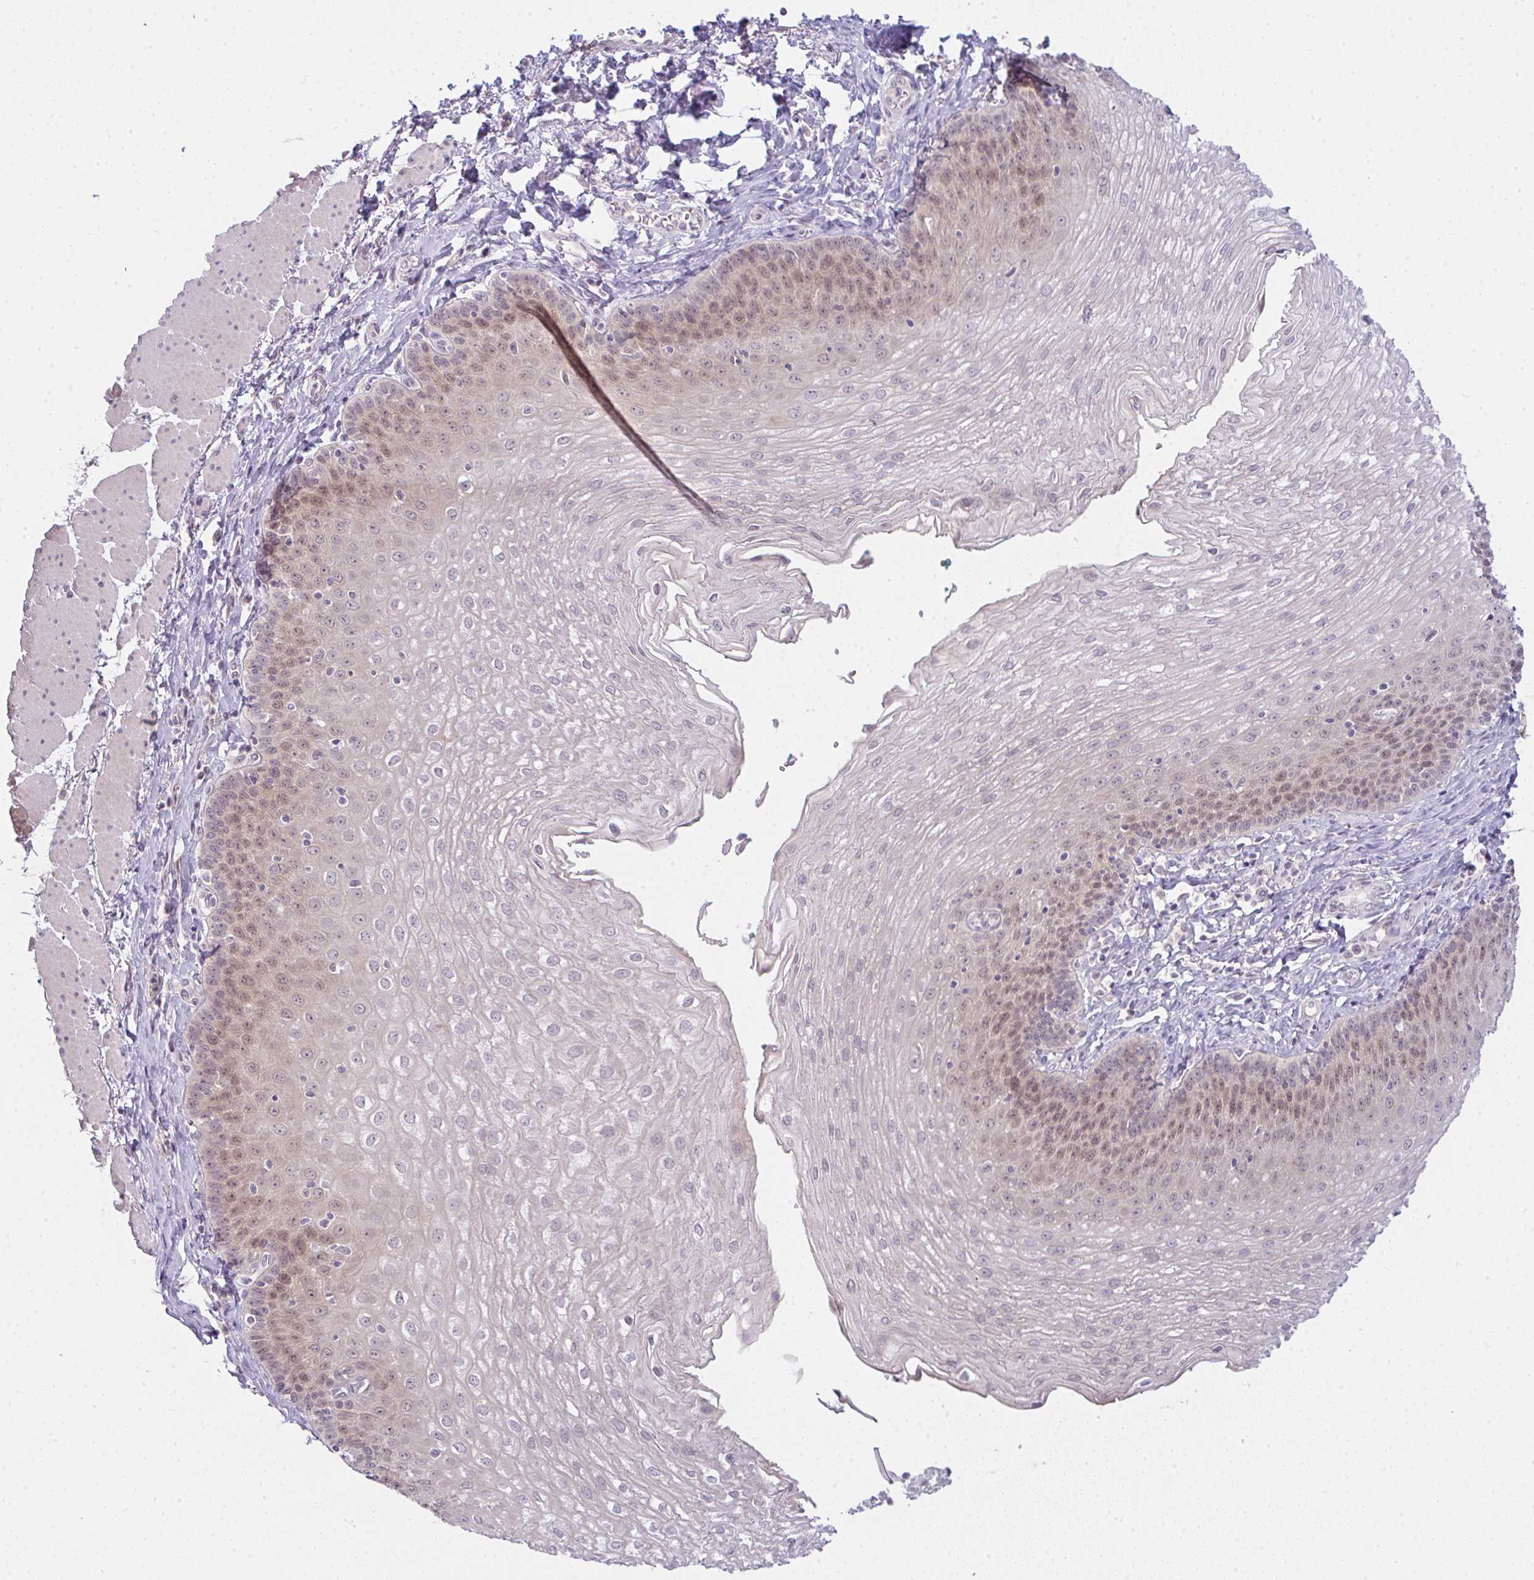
{"staining": {"intensity": "moderate", "quantity": "<25%", "location": "nuclear"}, "tissue": "esophagus", "cell_type": "Squamous epithelial cells", "image_type": "normal", "snomed": [{"axis": "morphology", "description": "Normal tissue, NOS"}, {"axis": "topography", "description": "Esophagus"}], "caption": "Protein staining shows moderate nuclear staining in about <25% of squamous epithelial cells in unremarkable esophagus.", "gene": "CSE1L", "patient": {"sex": "female", "age": 81}}